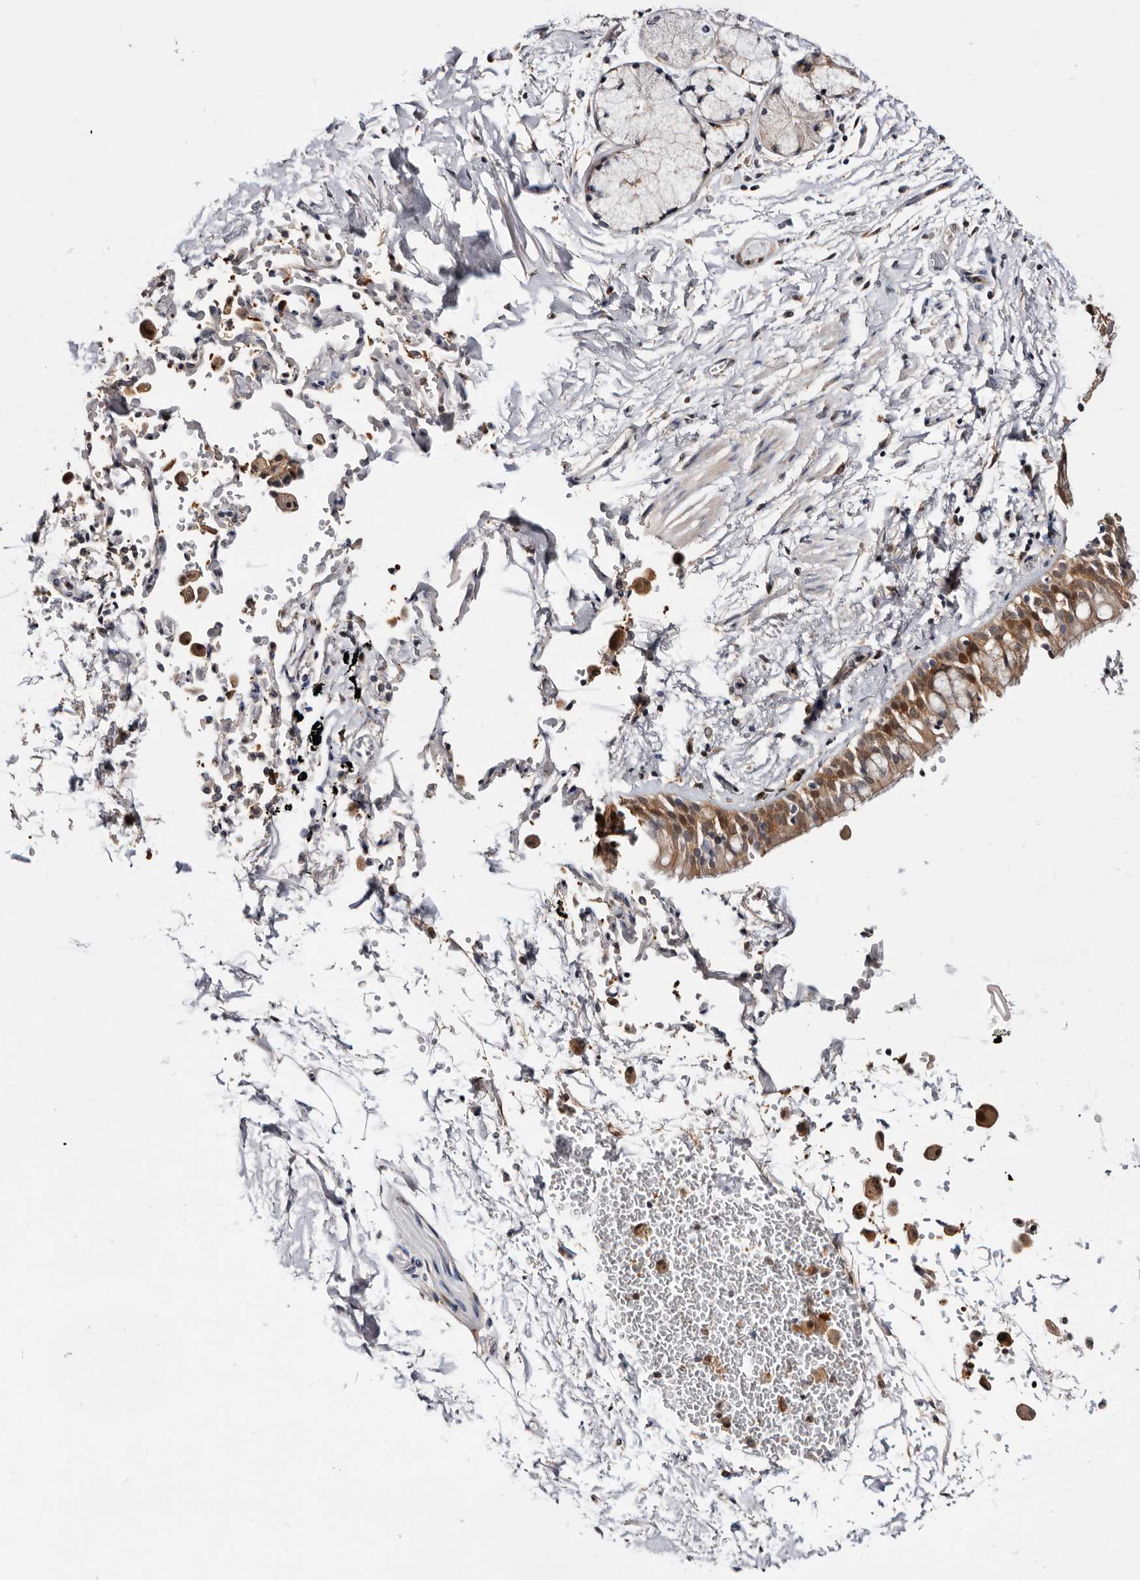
{"staining": {"intensity": "moderate", "quantity": ">75%", "location": "cytoplasmic/membranous,nuclear"}, "tissue": "bronchus", "cell_type": "Respiratory epithelial cells", "image_type": "normal", "snomed": [{"axis": "morphology", "description": "Normal tissue, NOS"}, {"axis": "morphology", "description": "Inflammation, NOS"}, {"axis": "topography", "description": "Cartilage tissue"}, {"axis": "topography", "description": "Bronchus"}, {"axis": "topography", "description": "Lung"}], "caption": "Immunohistochemistry (IHC) photomicrograph of normal bronchus: human bronchus stained using immunohistochemistry displays medium levels of moderate protein expression localized specifically in the cytoplasmic/membranous,nuclear of respiratory epithelial cells, appearing as a cytoplasmic/membranous,nuclear brown color.", "gene": "TP53I3", "patient": {"sex": "female", "age": 64}}